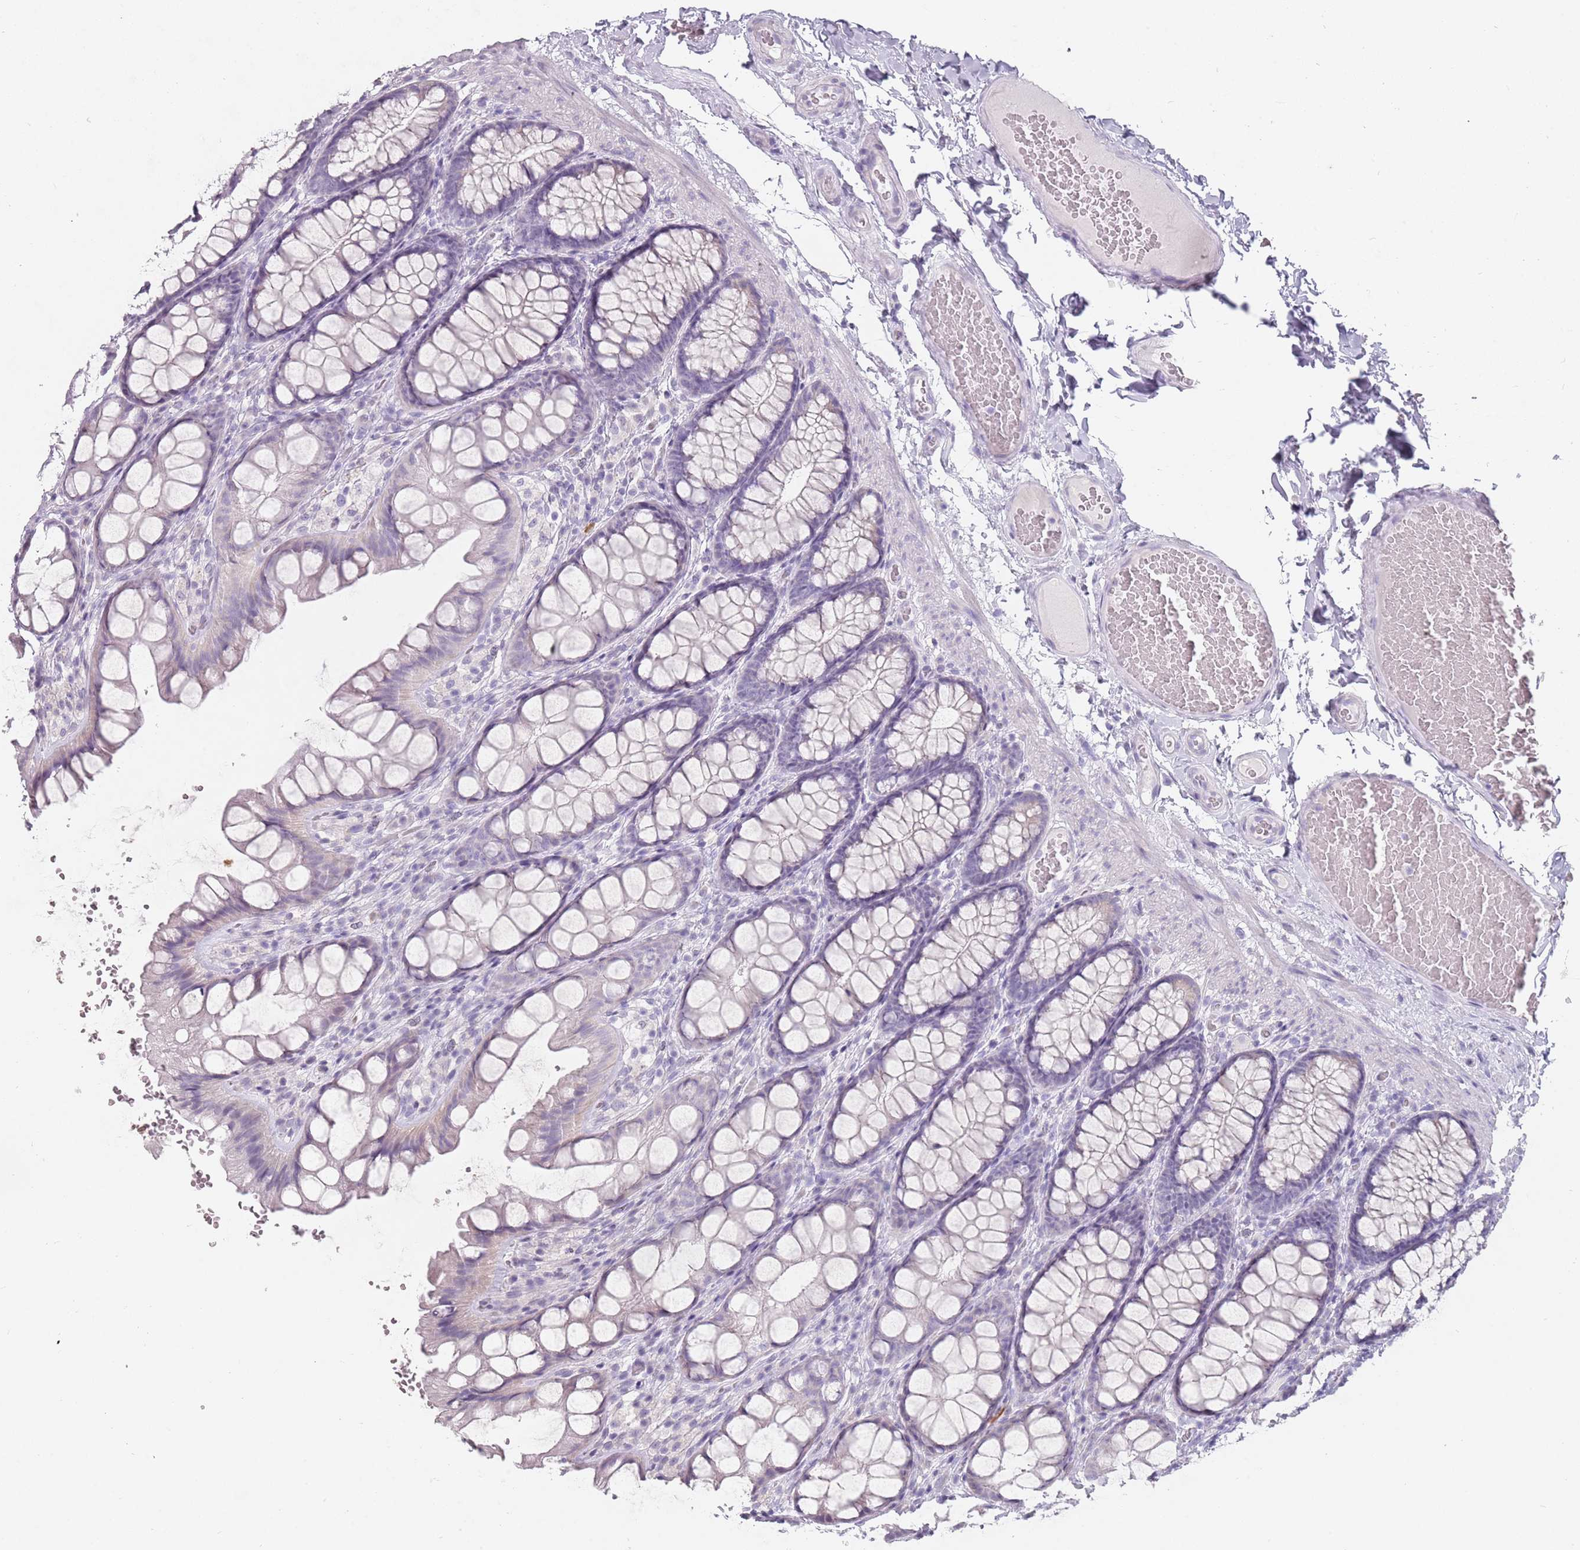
{"staining": {"intensity": "negative", "quantity": "none", "location": "none"}, "tissue": "colon", "cell_type": "Endothelial cells", "image_type": "normal", "snomed": [{"axis": "morphology", "description": "Normal tissue, NOS"}, {"axis": "topography", "description": "Colon"}], "caption": "Endothelial cells show no significant protein staining in unremarkable colon. Nuclei are stained in blue.", "gene": "DDX4", "patient": {"sex": "male", "age": 47}}